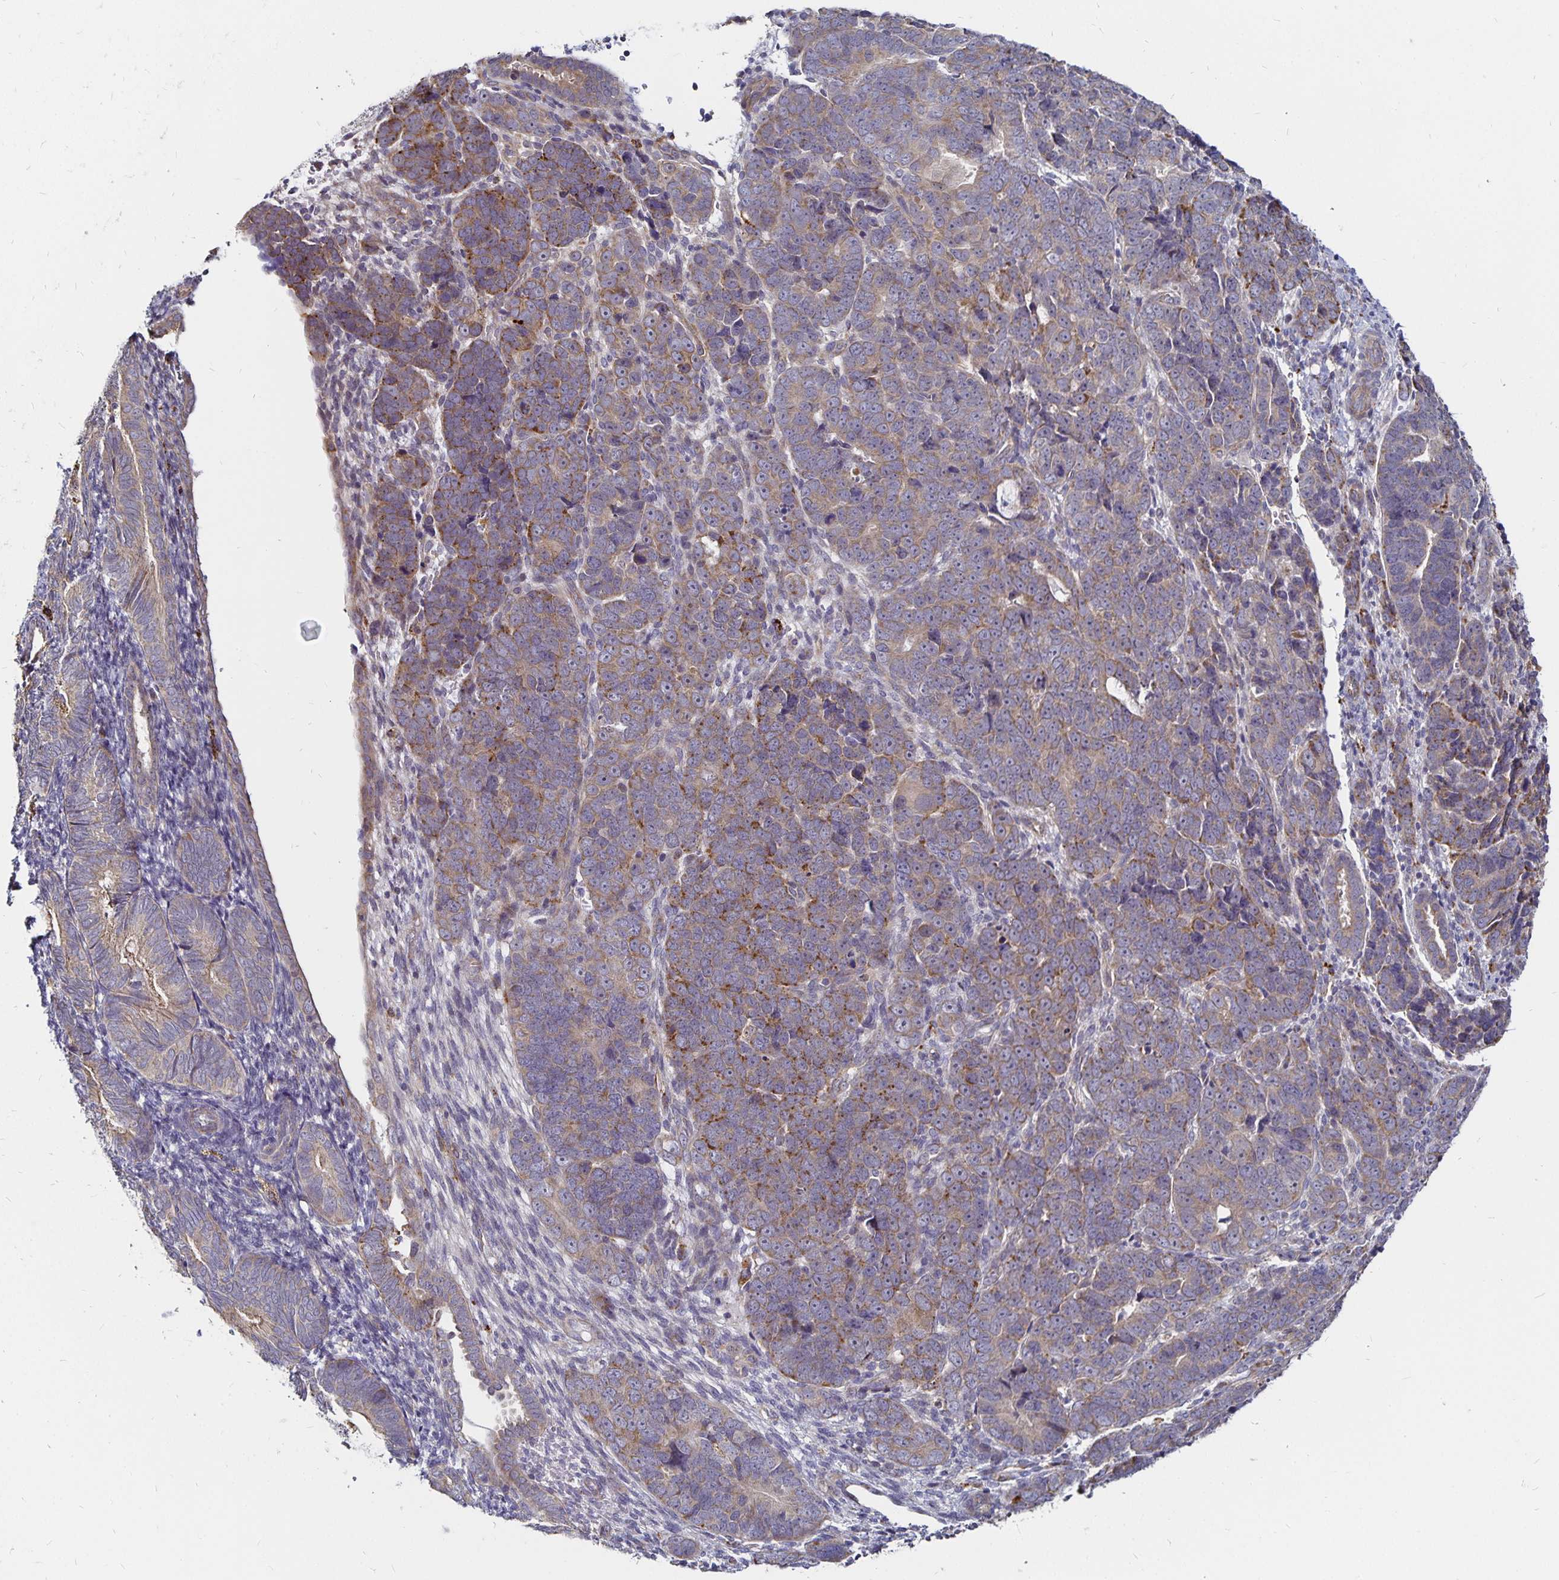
{"staining": {"intensity": "weak", "quantity": "25%-75%", "location": "cytoplasmic/membranous"}, "tissue": "endometrial cancer", "cell_type": "Tumor cells", "image_type": "cancer", "snomed": [{"axis": "morphology", "description": "Adenocarcinoma, NOS"}, {"axis": "topography", "description": "Endometrium"}], "caption": "A low amount of weak cytoplasmic/membranous staining is identified in approximately 25%-75% of tumor cells in endometrial adenocarcinoma tissue.", "gene": "CYP27A1", "patient": {"sex": "female", "age": 82}}